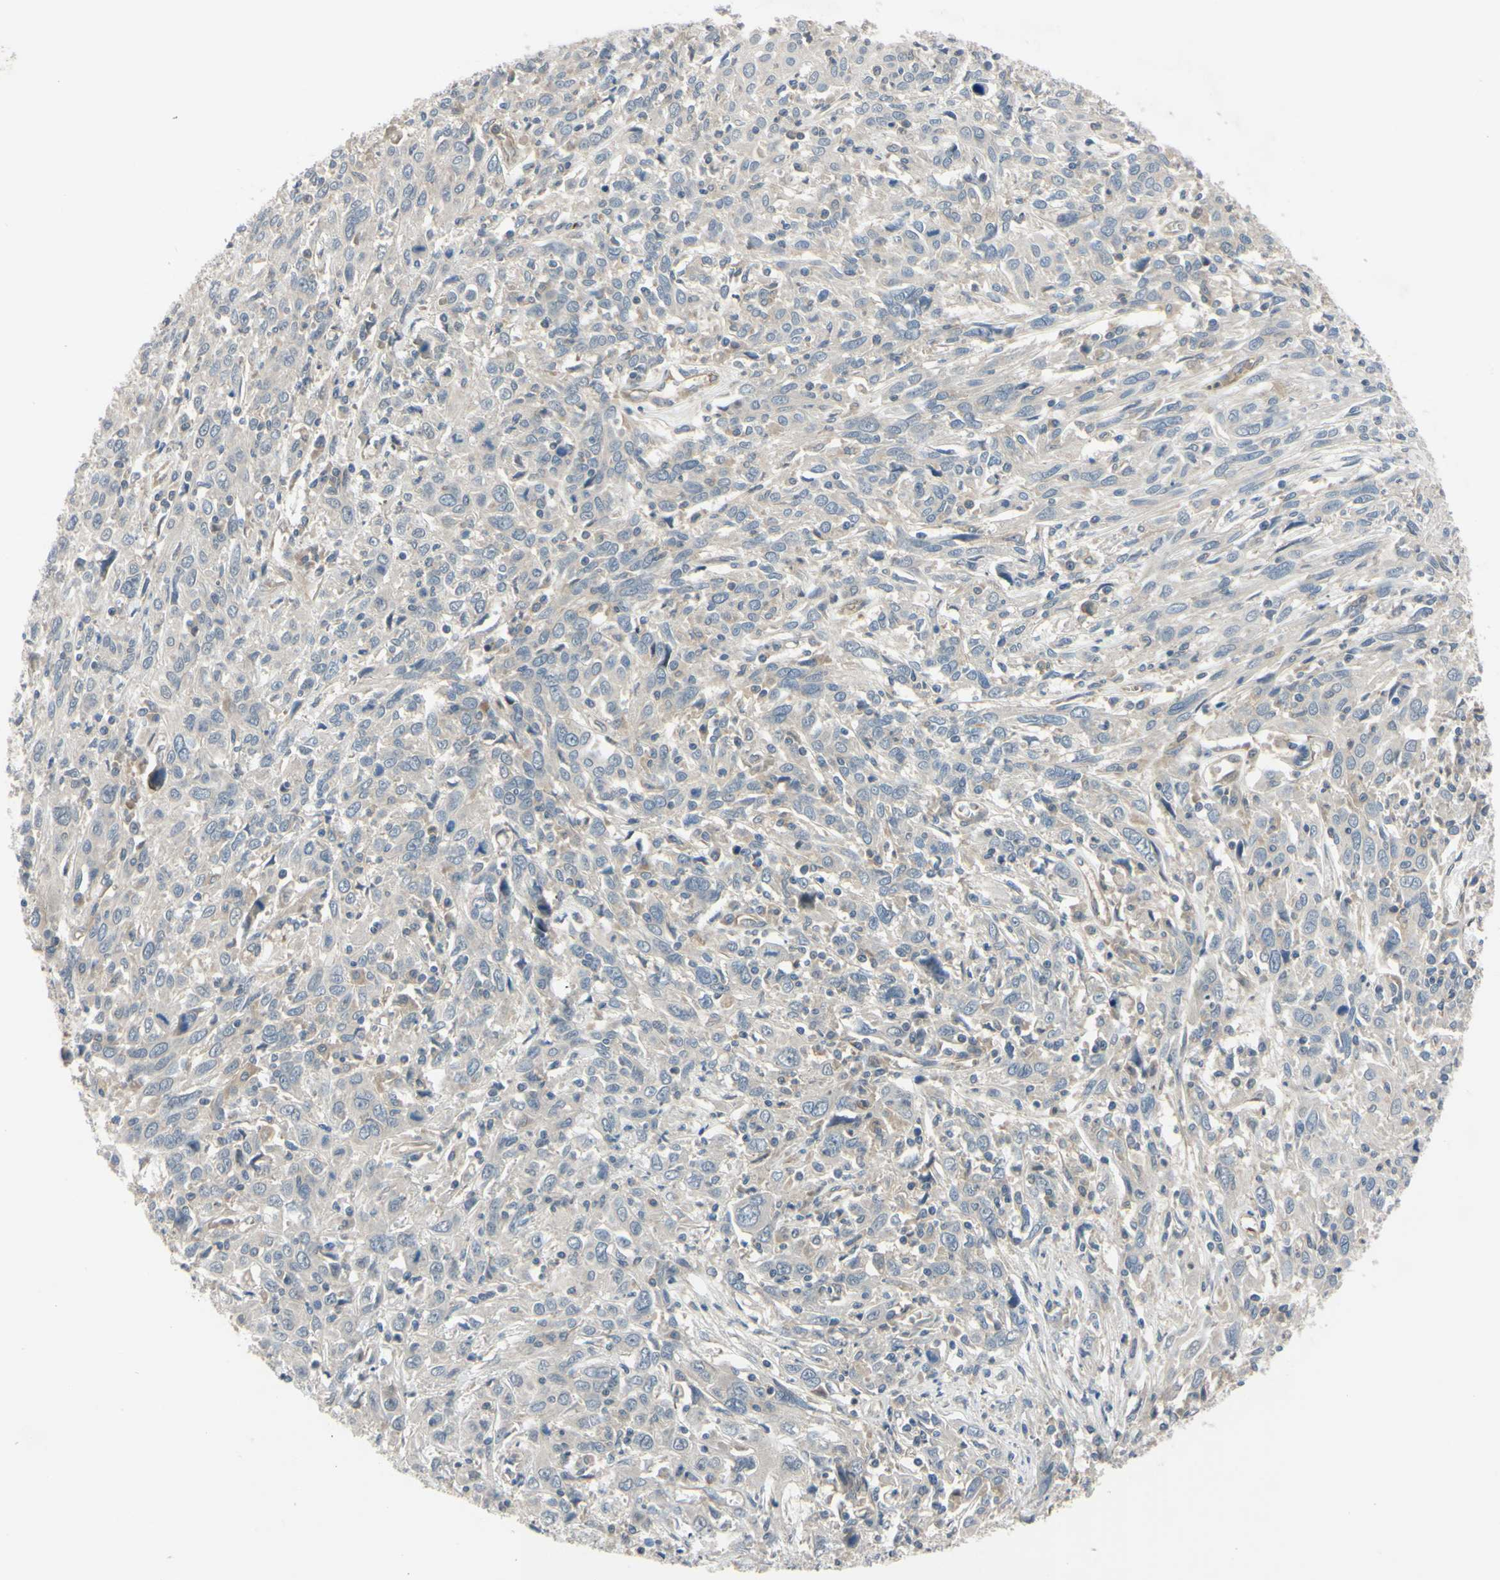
{"staining": {"intensity": "weak", "quantity": ">75%", "location": "cytoplasmic/membranous"}, "tissue": "cervical cancer", "cell_type": "Tumor cells", "image_type": "cancer", "snomed": [{"axis": "morphology", "description": "Squamous cell carcinoma, NOS"}, {"axis": "topography", "description": "Cervix"}], "caption": "IHC of human cervical cancer demonstrates low levels of weak cytoplasmic/membranous positivity in approximately >75% of tumor cells.", "gene": "COMMD9", "patient": {"sex": "female", "age": 46}}